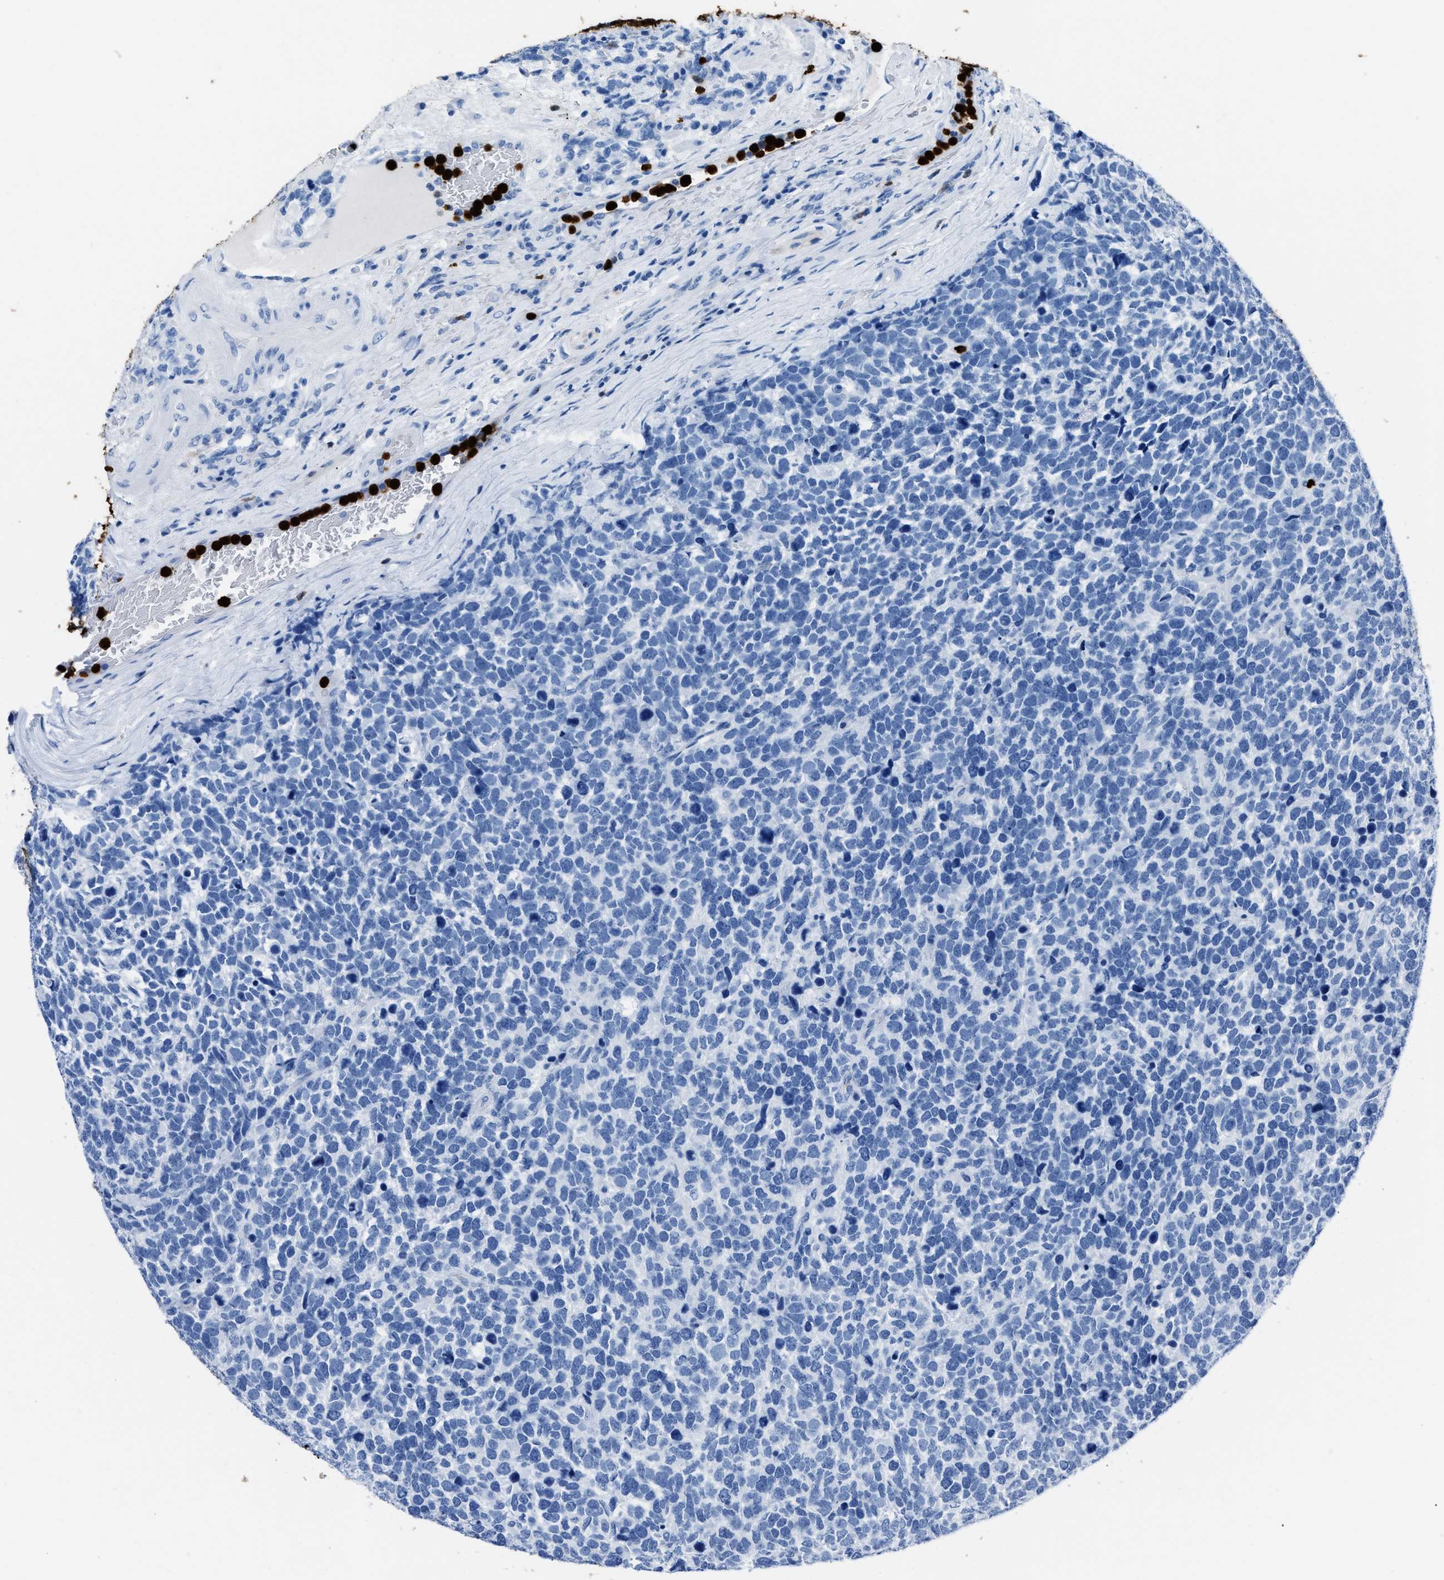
{"staining": {"intensity": "negative", "quantity": "none", "location": "none"}, "tissue": "urothelial cancer", "cell_type": "Tumor cells", "image_type": "cancer", "snomed": [{"axis": "morphology", "description": "Urothelial carcinoma, High grade"}, {"axis": "topography", "description": "Urinary bladder"}], "caption": "The immunohistochemistry (IHC) image has no significant positivity in tumor cells of urothelial carcinoma (high-grade) tissue. (DAB (3,3'-diaminobenzidine) IHC, high magnification).", "gene": "S100P", "patient": {"sex": "female", "age": 82}}